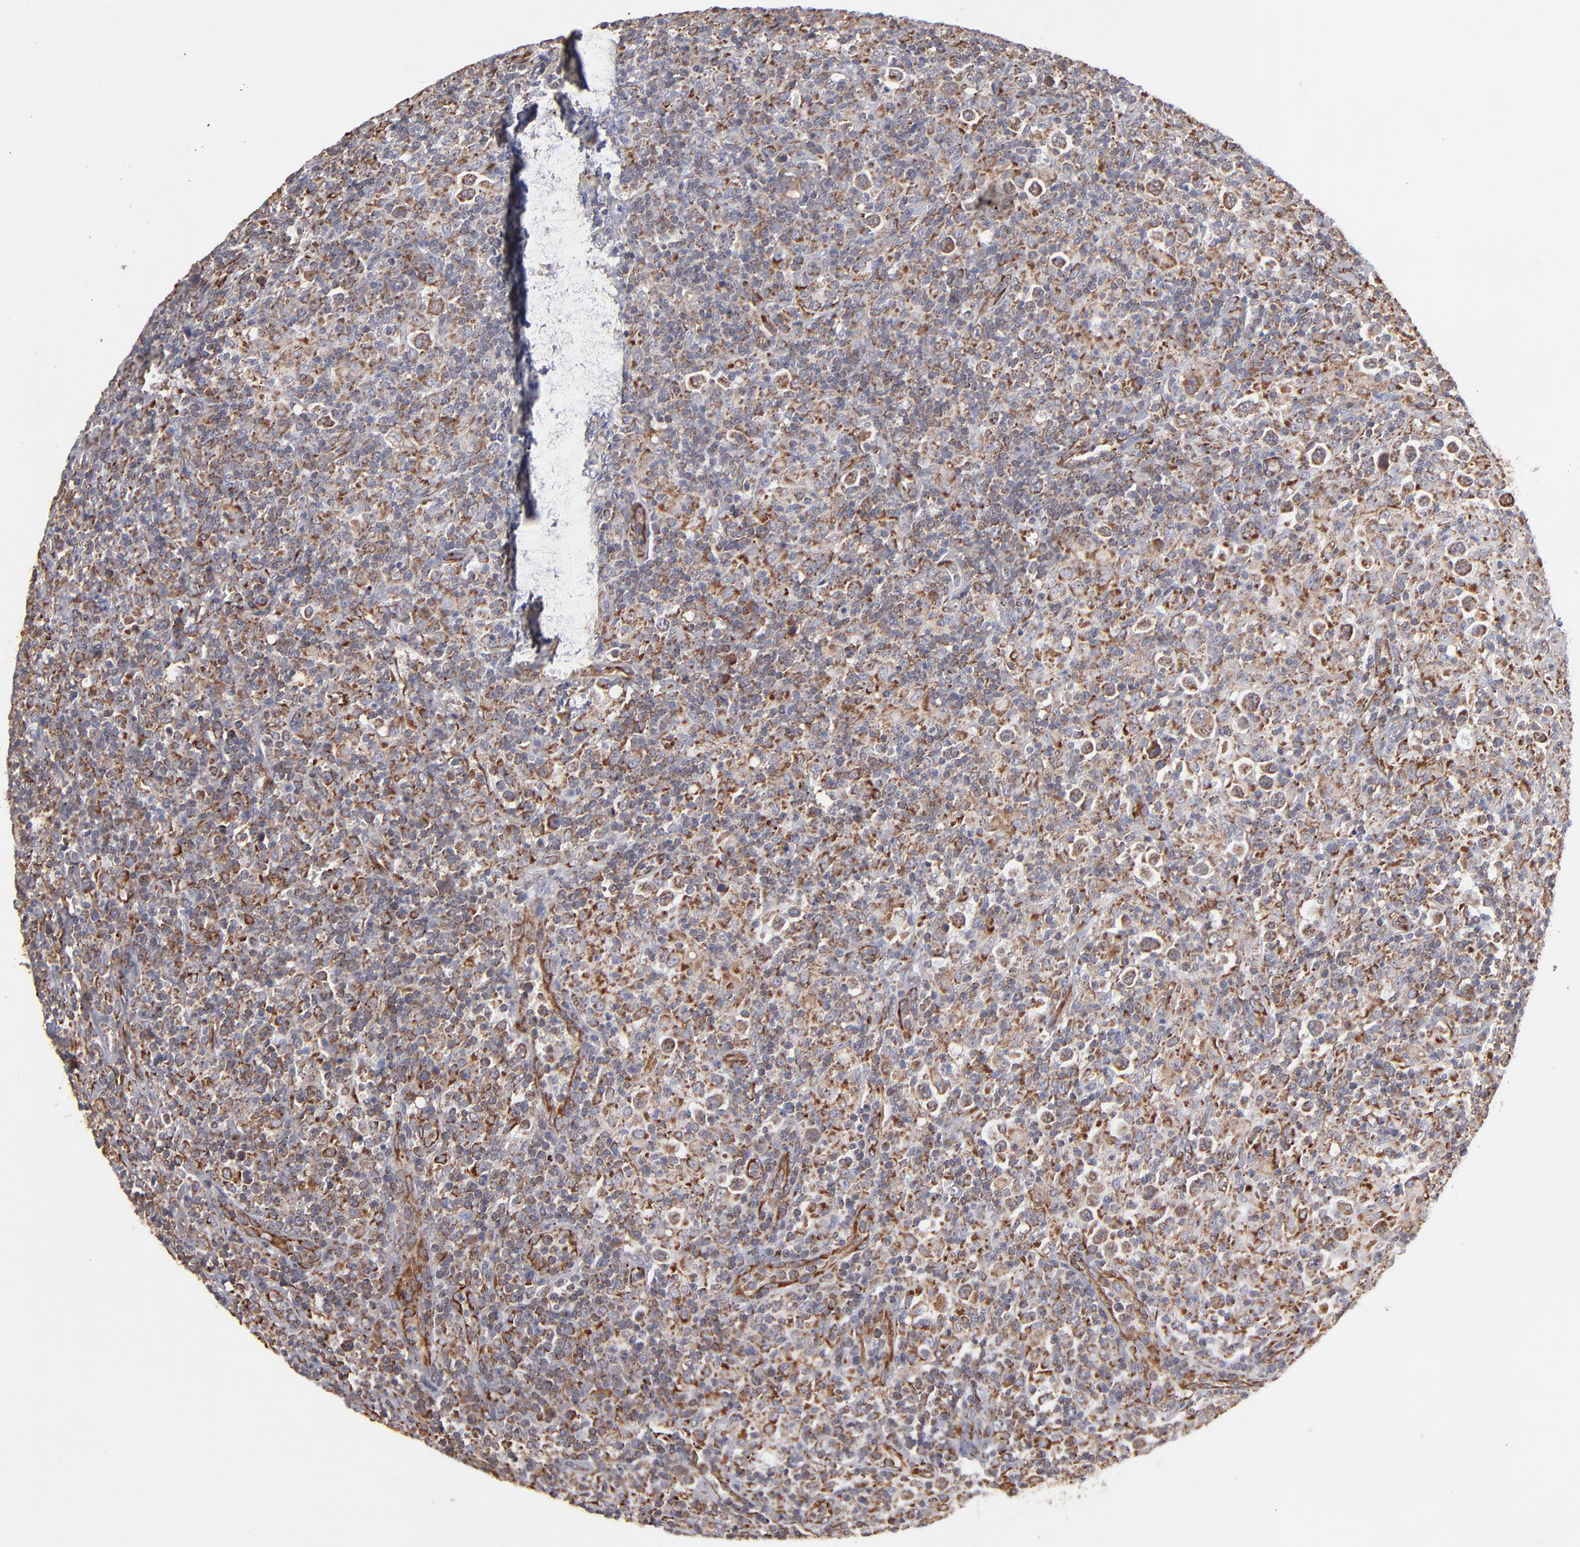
{"staining": {"intensity": "moderate", "quantity": "25%-75%", "location": "cytoplasmic/membranous"}, "tissue": "lymphoma", "cell_type": "Tumor cells", "image_type": "cancer", "snomed": [{"axis": "morphology", "description": "Hodgkin's disease, NOS"}, {"axis": "topography", "description": "Lymph node"}], "caption": "The photomicrograph exhibits staining of lymphoma, revealing moderate cytoplasmic/membranous protein positivity (brown color) within tumor cells.", "gene": "KTN1", "patient": {"sex": "male", "age": 65}}